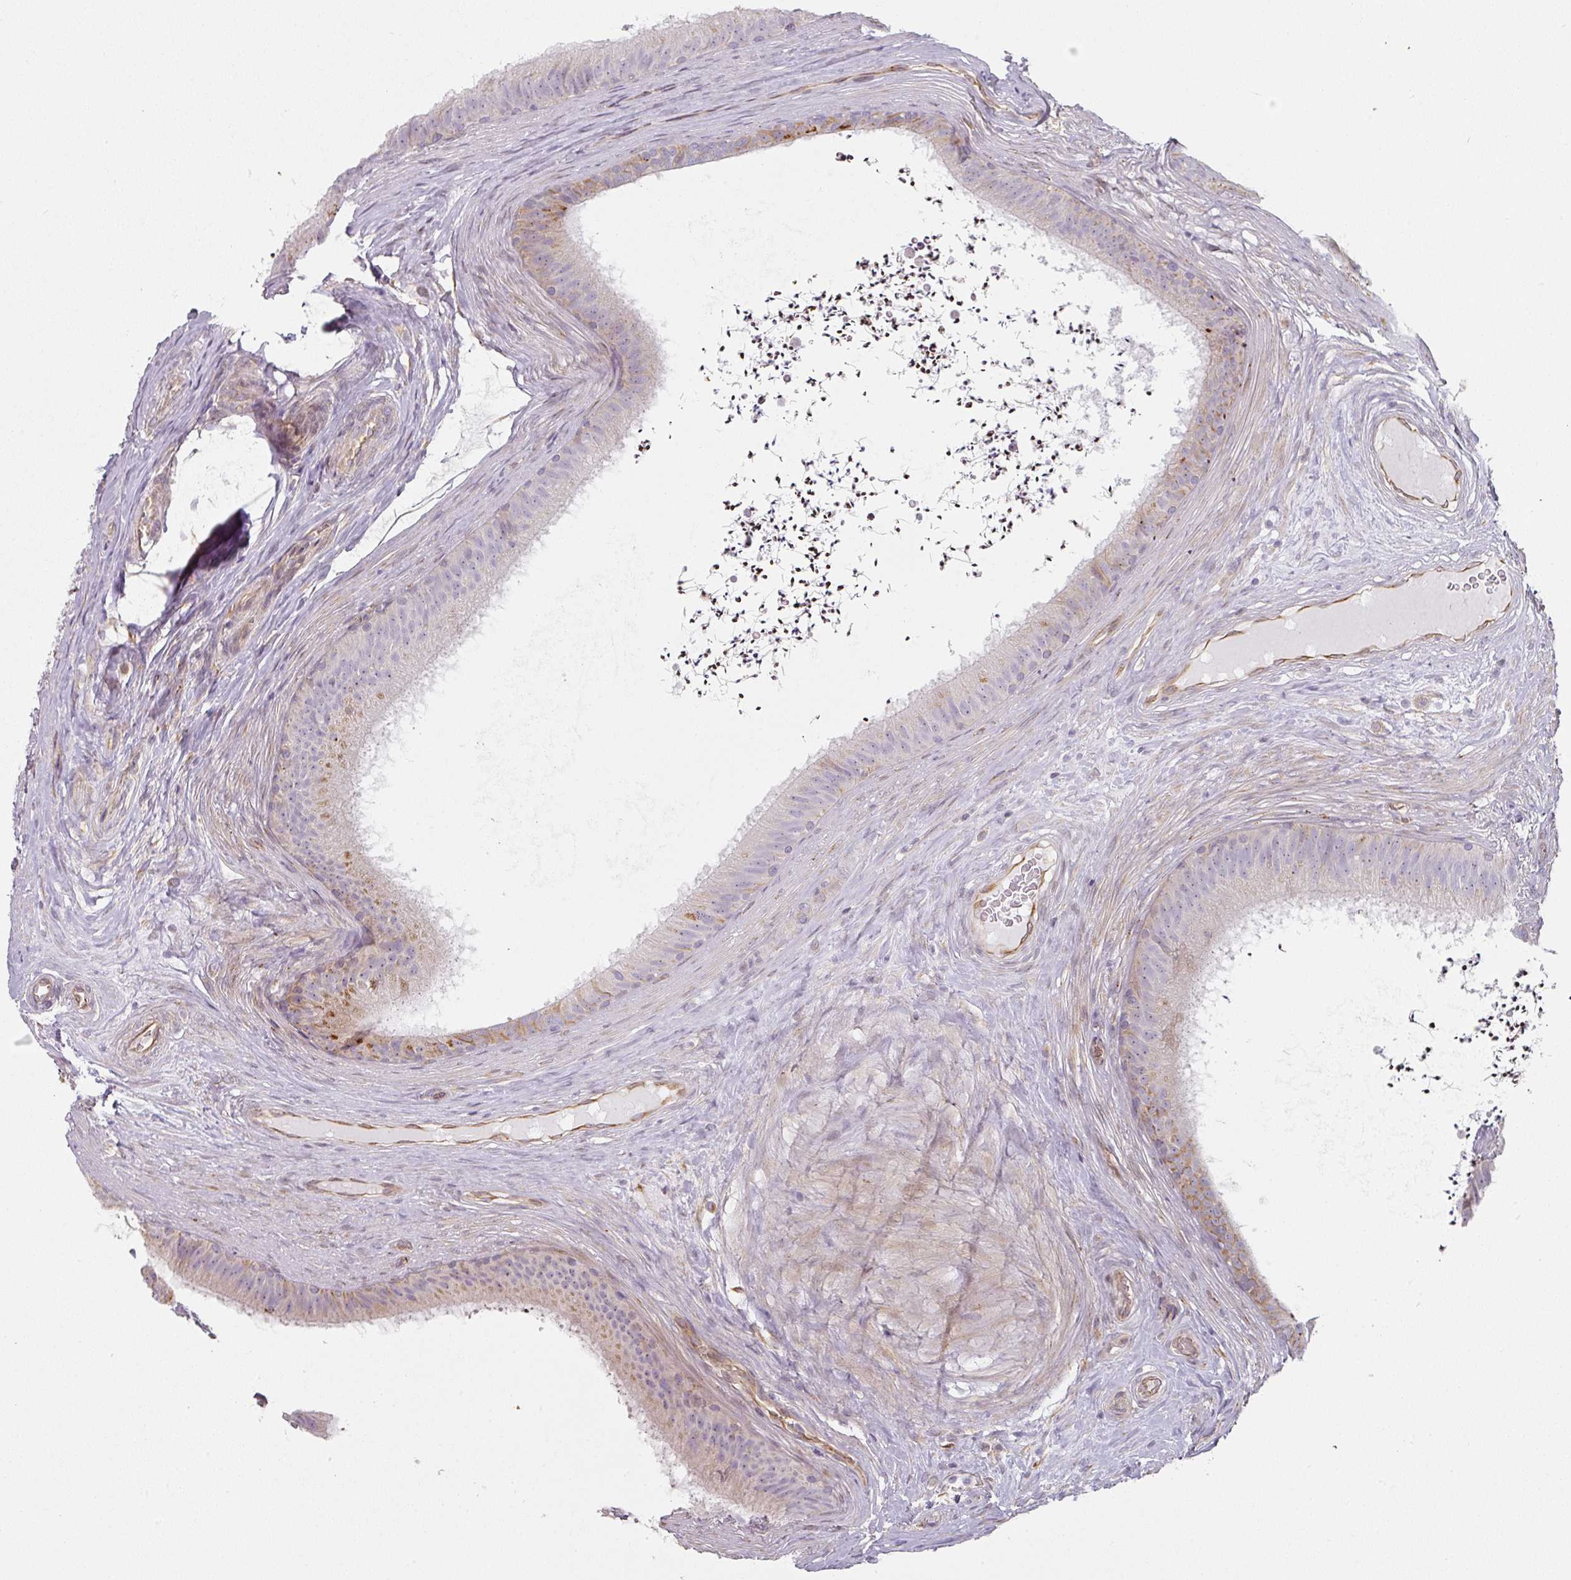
{"staining": {"intensity": "moderate", "quantity": "<25%", "location": "cytoplasmic/membranous"}, "tissue": "epididymis", "cell_type": "Glandular cells", "image_type": "normal", "snomed": [{"axis": "morphology", "description": "Normal tissue, NOS"}, {"axis": "topography", "description": "Testis"}, {"axis": "topography", "description": "Epididymis"}], "caption": "Epididymis stained with a brown dye reveals moderate cytoplasmic/membranous positive expression in about <25% of glandular cells.", "gene": "ATP8B2", "patient": {"sex": "male", "age": 41}}